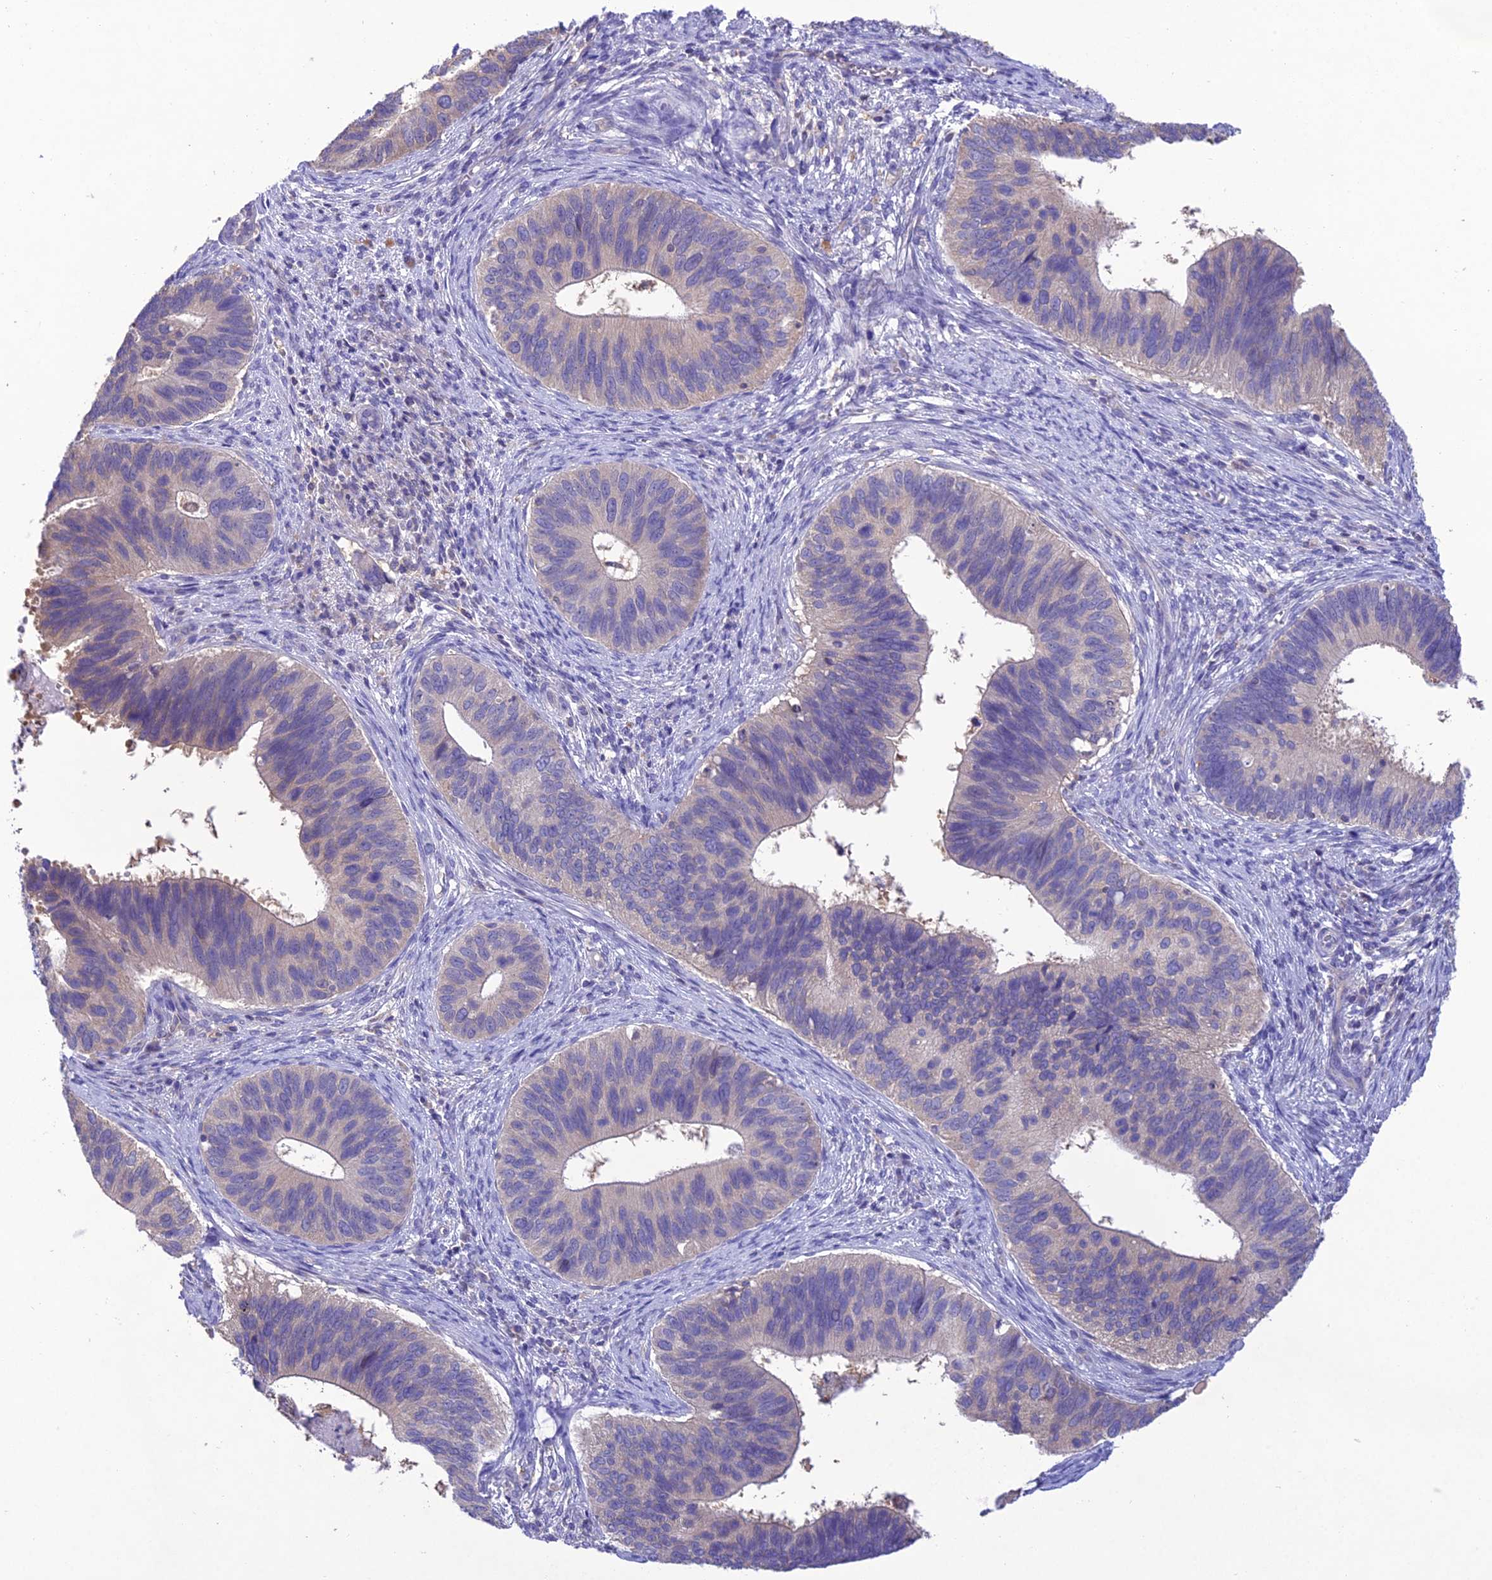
{"staining": {"intensity": "negative", "quantity": "none", "location": "none"}, "tissue": "cervical cancer", "cell_type": "Tumor cells", "image_type": "cancer", "snomed": [{"axis": "morphology", "description": "Adenocarcinoma, NOS"}, {"axis": "topography", "description": "Cervix"}], "caption": "An IHC histopathology image of cervical cancer is shown. There is no staining in tumor cells of cervical cancer.", "gene": "SNX24", "patient": {"sex": "female", "age": 42}}